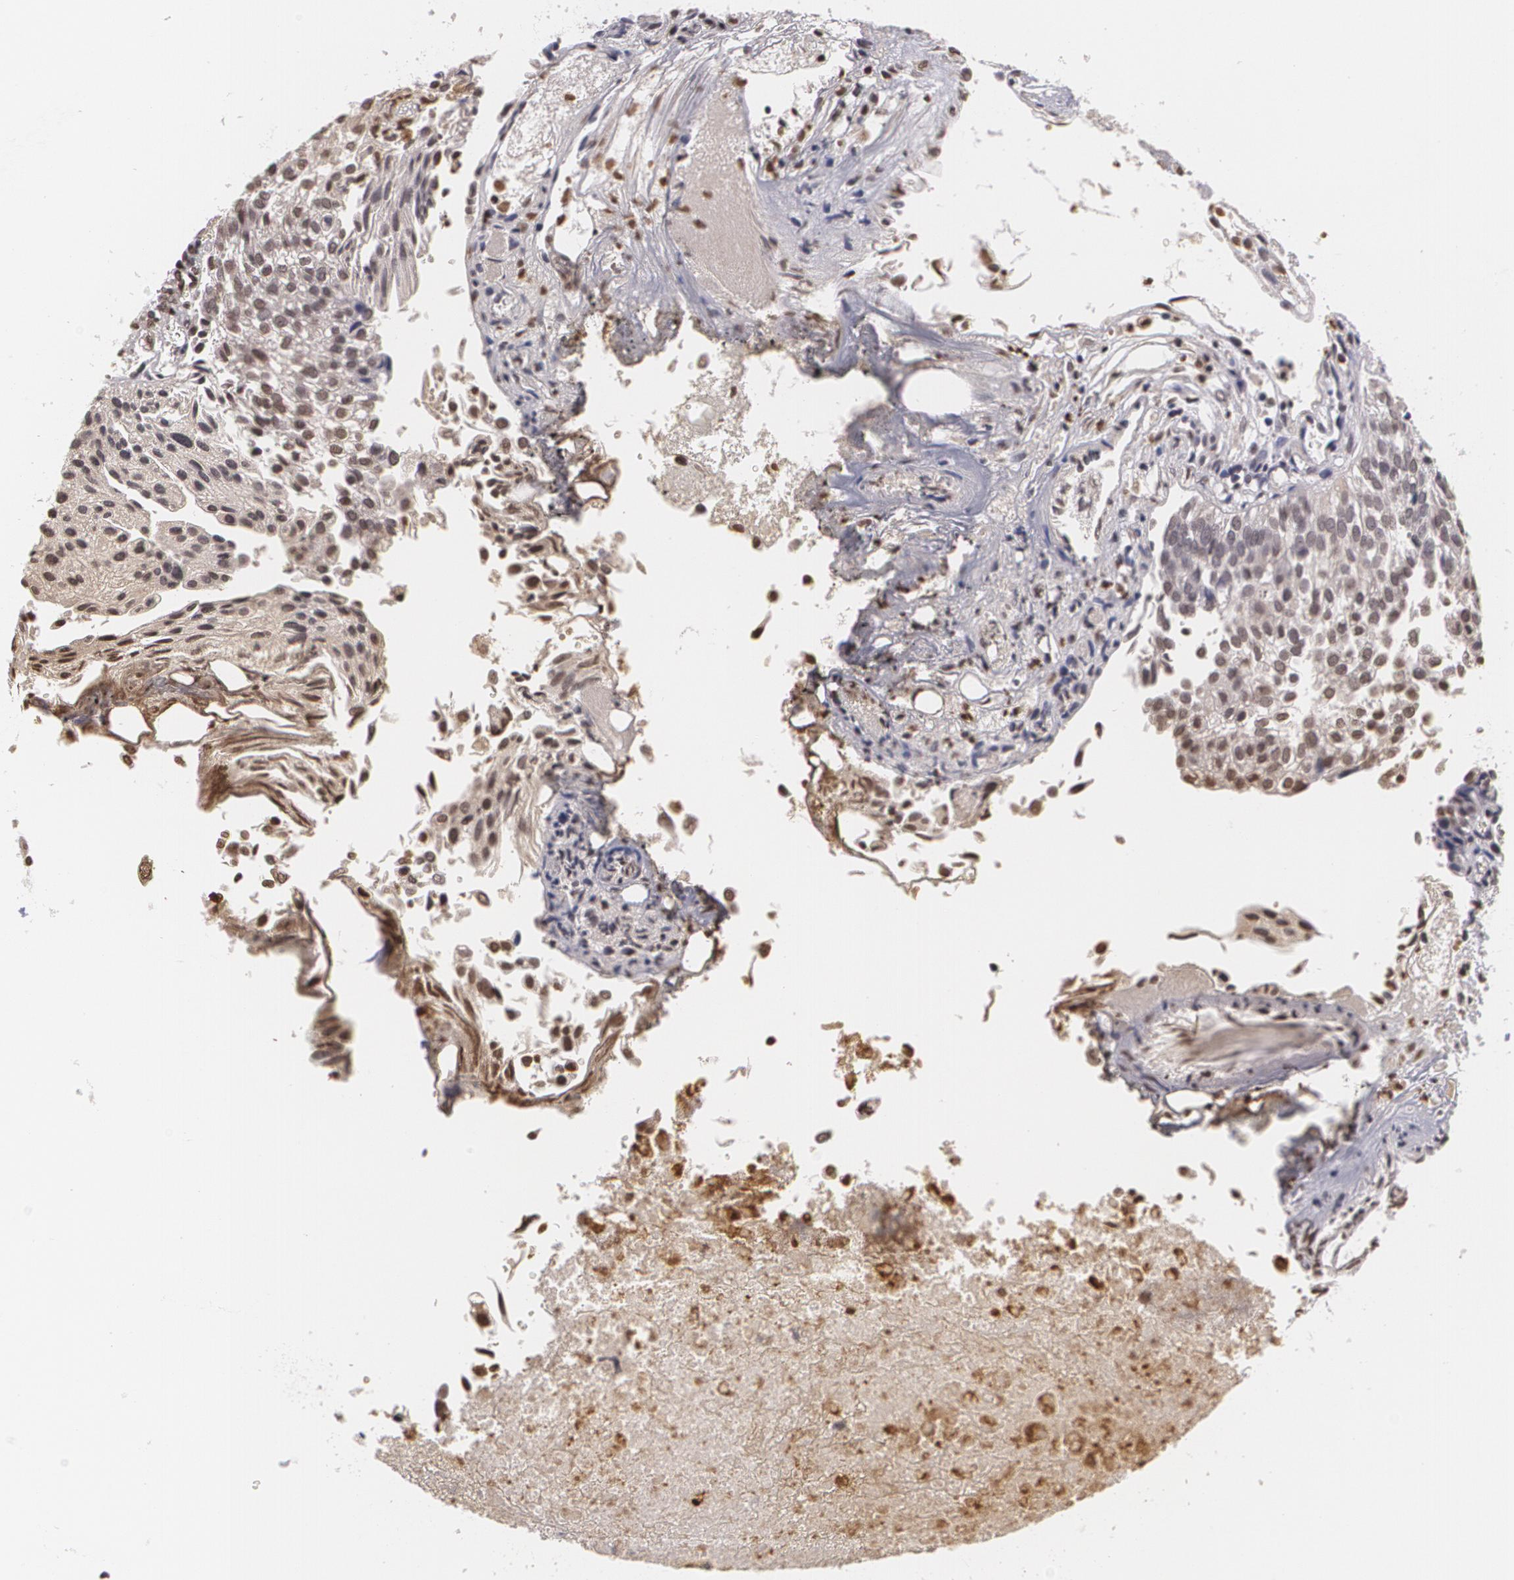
{"staining": {"intensity": "negative", "quantity": "none", "location": "none"}, "tissue": "urothelial cancer", "cell_type": "Tumor cells", "image_type": "cancer", "snomed": [{"axis": "morphology", "description": "Urothelial carcinoma, Low grade"}, {"axis": "topography", "description": "Urinary bladder"}], "caption": "Immunohistochemical staining of low-grade urothelial carcinoma displays no significant positivity in tumor cells.", "gene": "MUC1", "patient": {"sex": "female", "age": 89}}